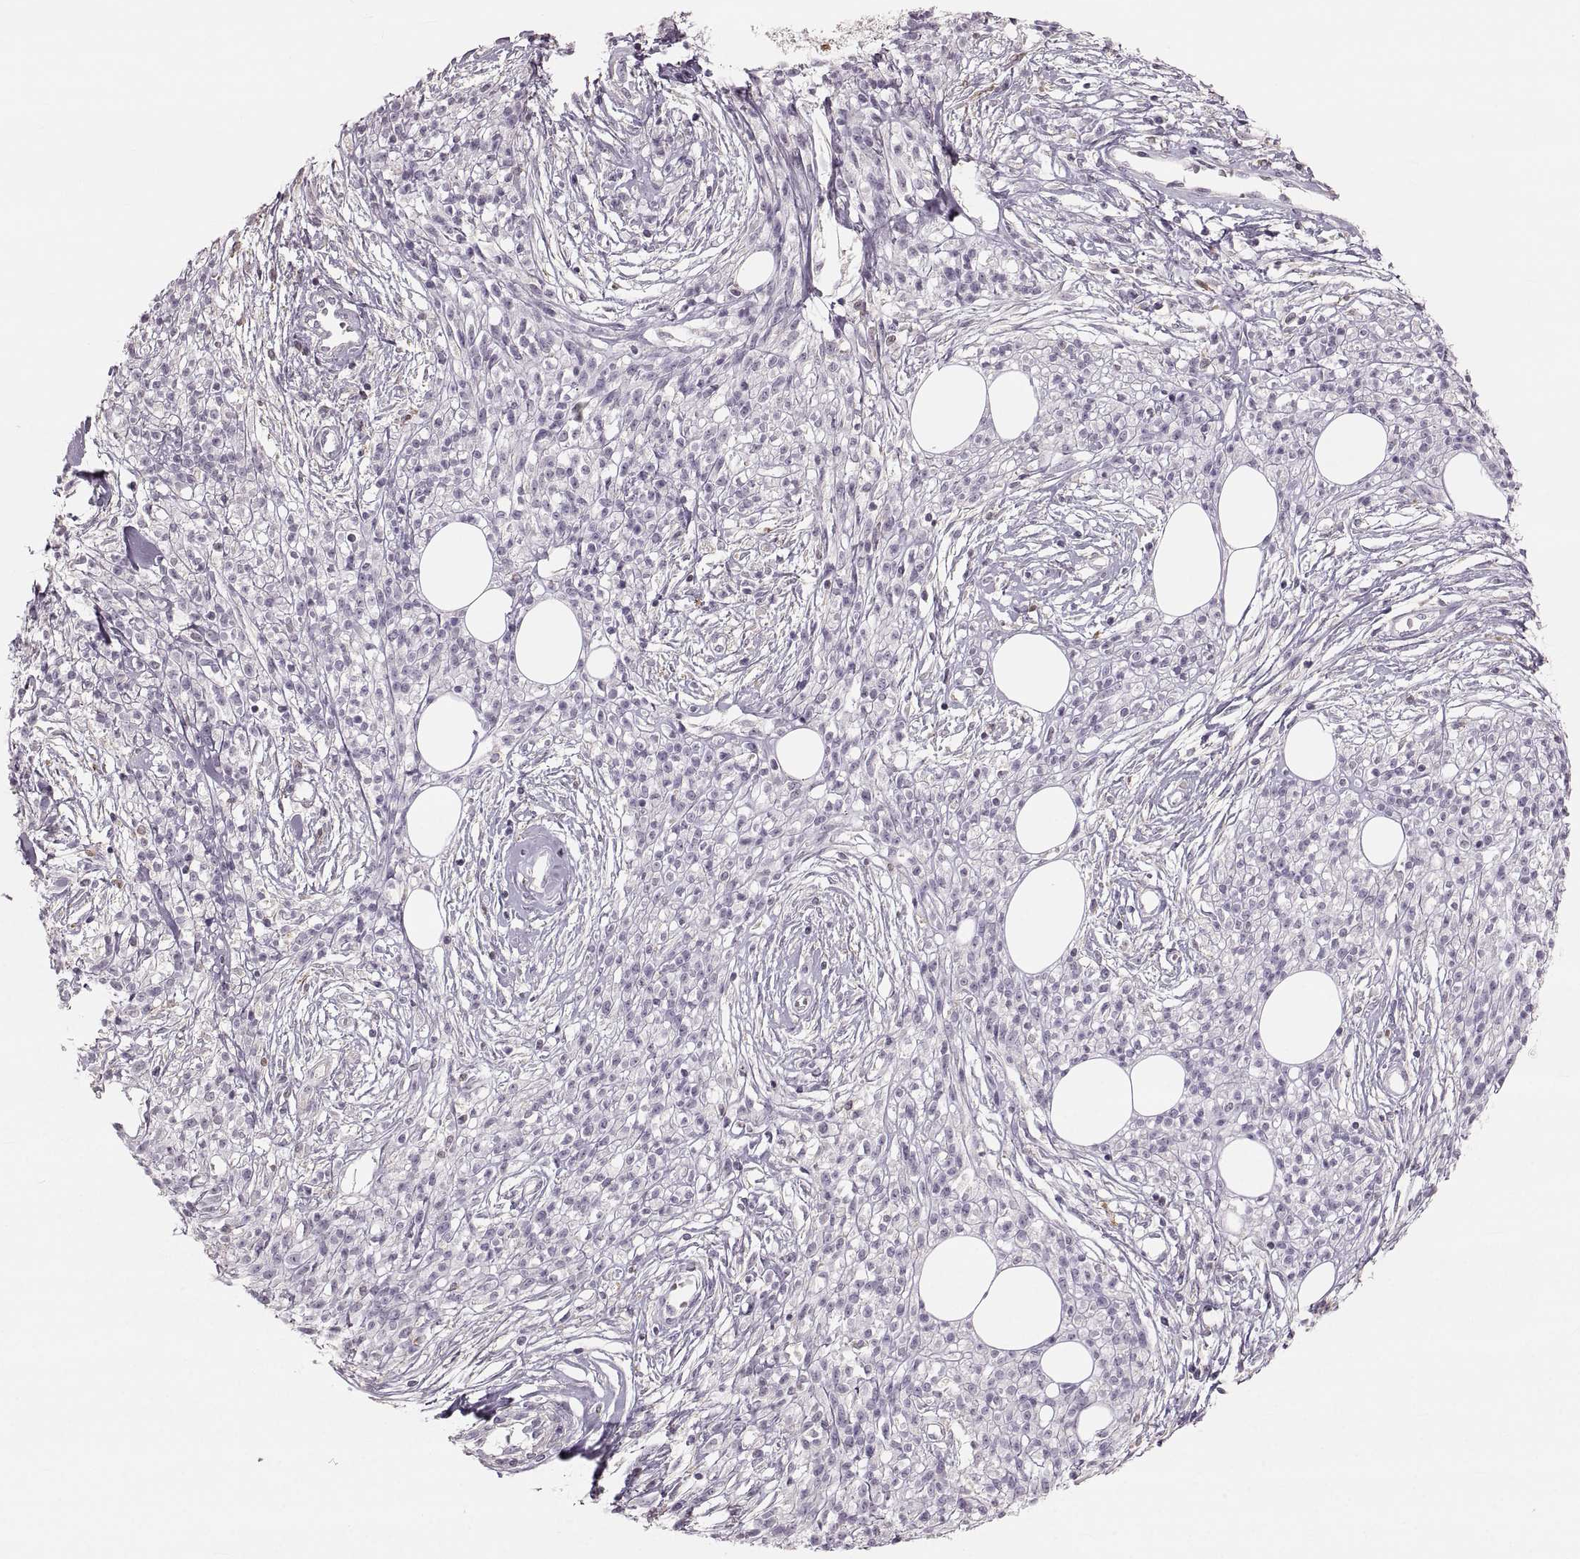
{"staining": {"intensity": "negative", "quantity": "none", "location": "none"}, "tissue": "melanoma", "cell_type": "Tumor cells", "image_type": "cancer", "snomed": [{"axis": "morphology", "description": "Malignant melanoma, NOS"}, {"axis": "topography", "description": "Skin"}, {"axis": "topography", "description": "Skin of trunk"}], "caption": "This photomicrograph is of melanoma stained with IHC to label a protein in brown with the nuclei are counter-stained blue. There is no positivity in tumor cells.", "gene": "RUNDC3A", "patient": {"sex": "male", "age": 74}}